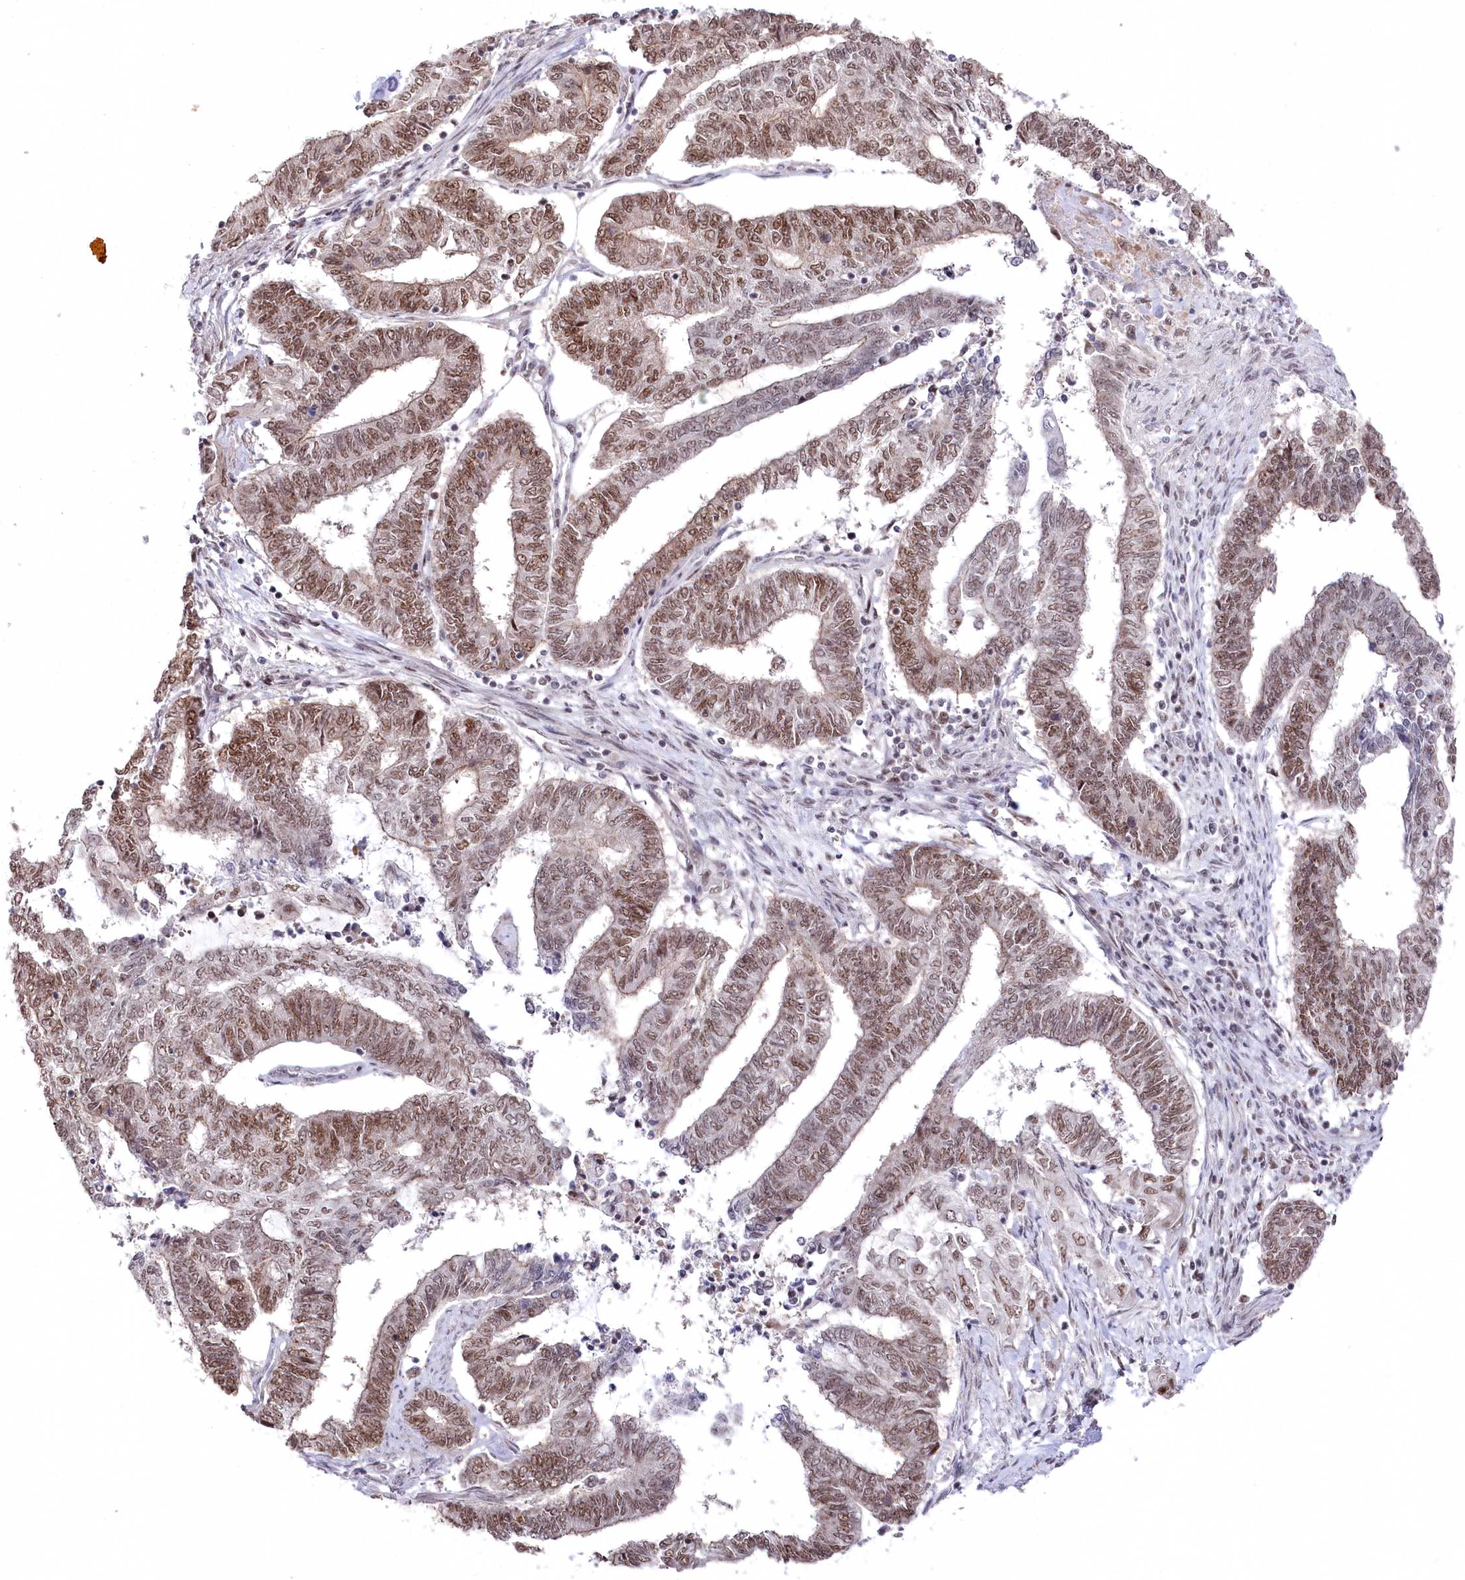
{"staining": {"intensity": "moderate", "quantity": ">75%", "location": "nuclear"}, "tissue": "endometrial cancer", "cell_type": "Tumor cells", "image_type": "cancer", "snomed": [{"axis": "morphology", "description": "Adenocarcinoma, NOS"}, {"axis": "topography", "description": "Uterus"}, {"axis": "topography", "description": "Endometrium"}], "caption": "Moderate nuclear staining for a protein is identified in about >75% of tumor cells of adenocarcinoma (endometrial) using immunohistochemistry (IHC).", "gene": "POLR2H", "patient": {"sex": "female", "age": 70}}